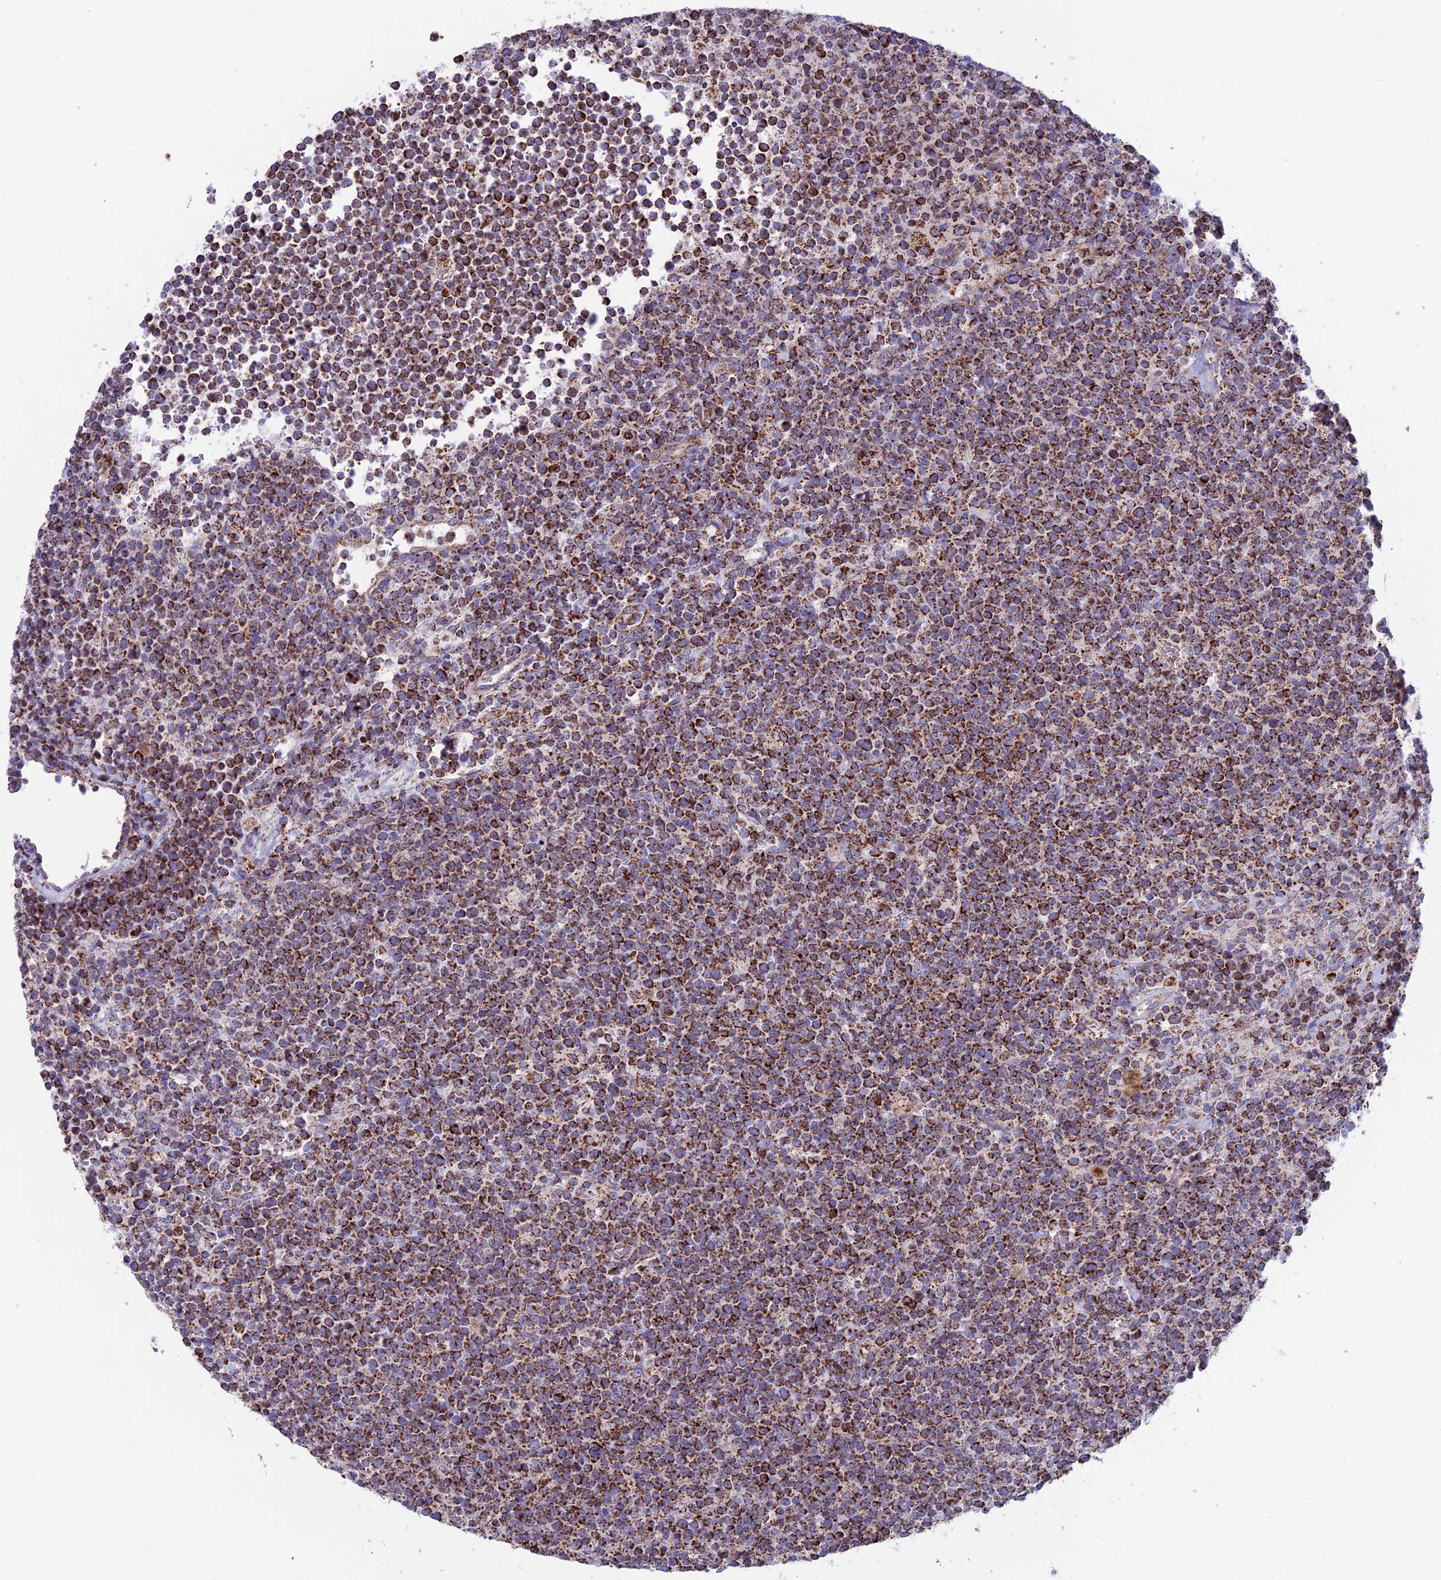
{"staining": {"intensity": "strong", "quantity": ">75%", "location": "cytoplasmic/membranous"}, "tissue": "lymphoma", "cell_type": "Tumor cells", "image_type": "cancer", "snomed": [{"axis": "morphology", "description": "Malignant lymphoma, non-Hodgkin's type, High grade"}, {"axis": "topography", "description": "Lymph node"}], "caption": "IHC of malignant lymphoma, non-Hodgkin's type (high-grade) displays high levels of strong cytoplasmic/membranous positivity in about >75% of tumor cells.", "gene": "CS", "patient": {"sex": "male", "age": 61}}